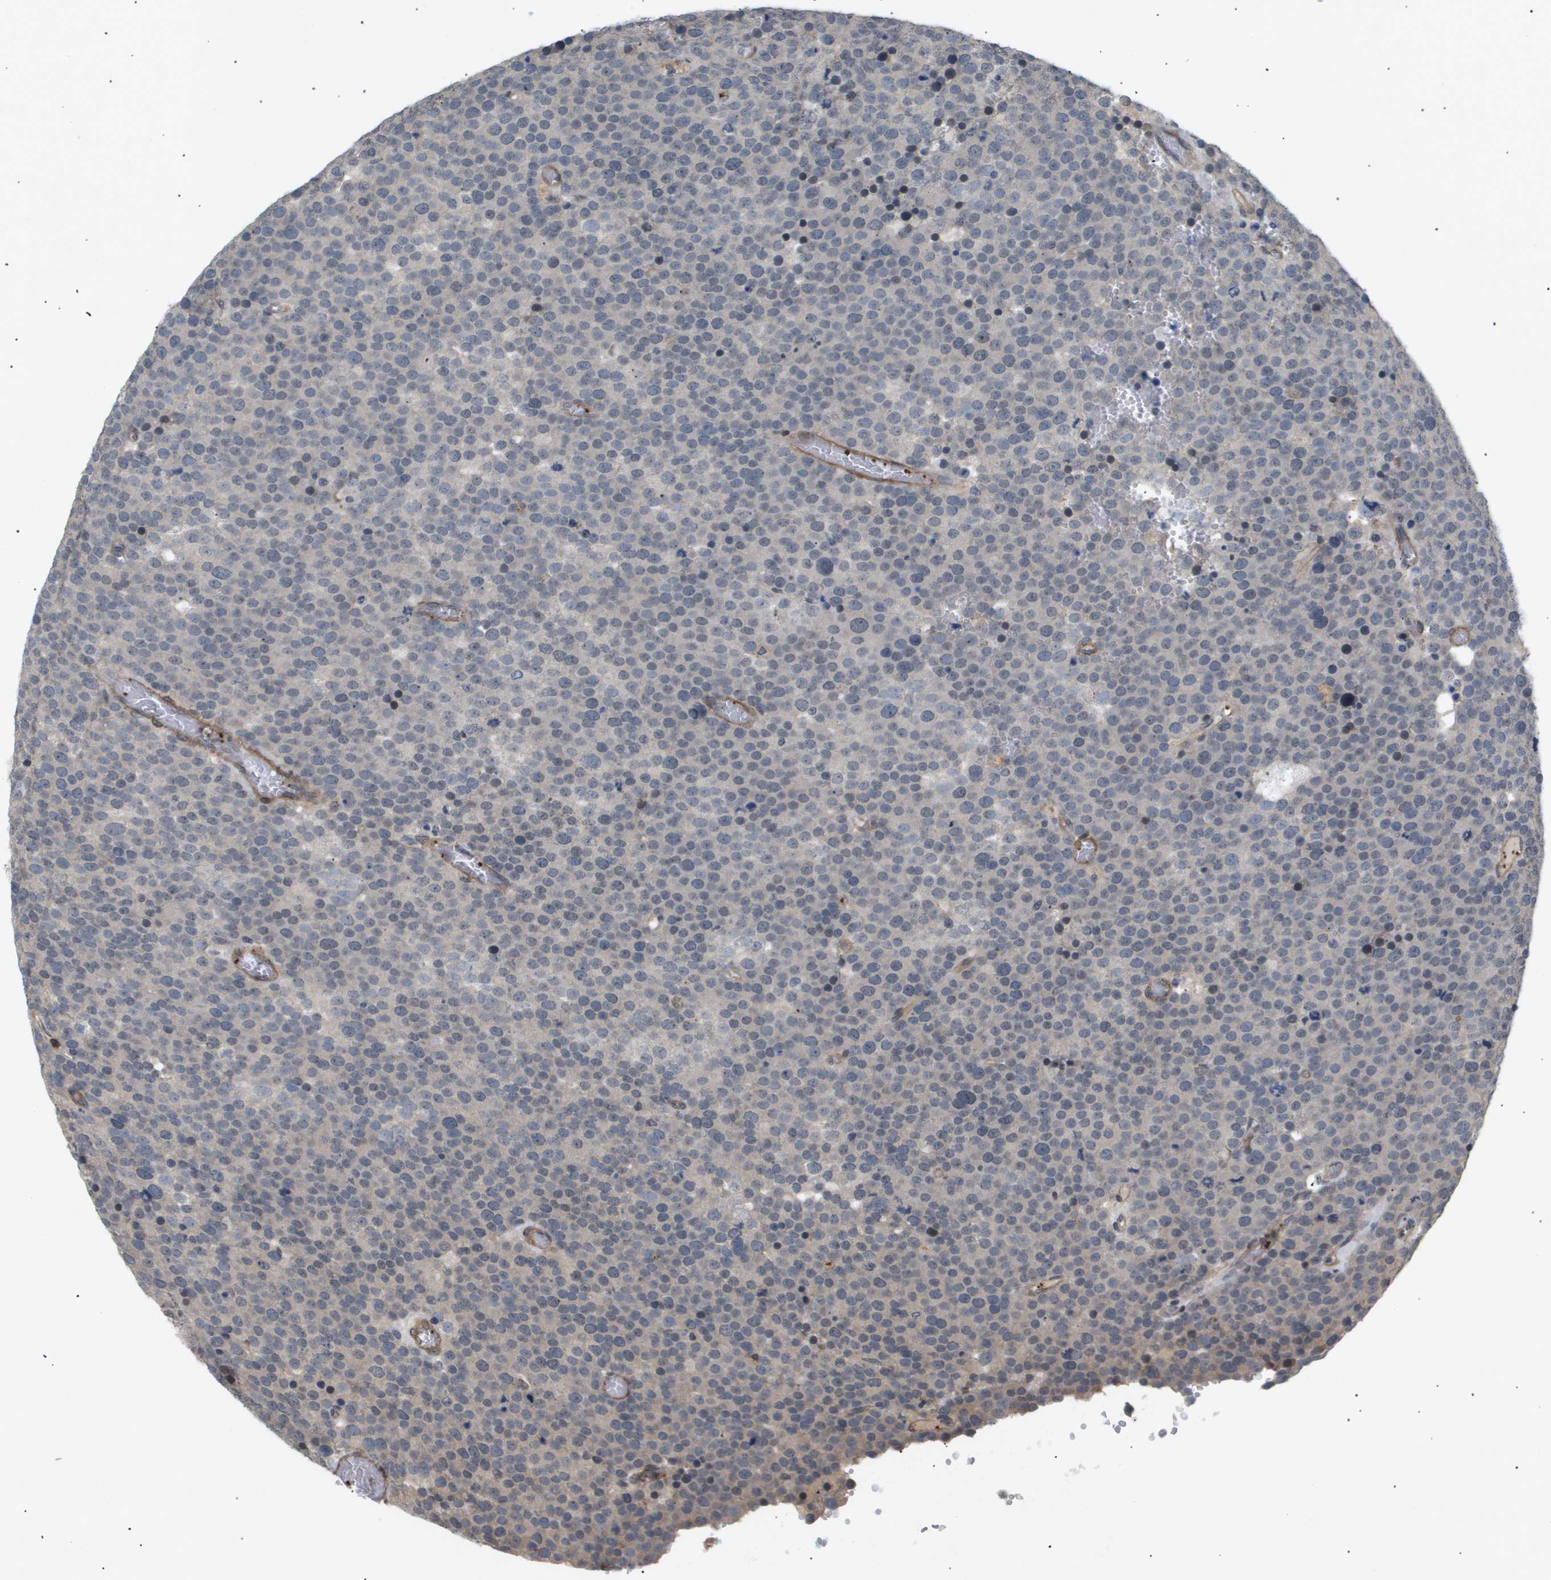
{"staining": {"intensity": "negative", "quantity": "none", "location": "none"}, "tissue": "testis cancer", "cell_type": "Tumor cells", "image_type": "cancer", "snomed": [{"axis": "morphology", "description": "Normal tissue, NOS"}, {"axis": "morphology", "description": "Seminoma, NOS"}, {"axis": "topography", "description": "Testis"}], "caption": "High magnification brightfield microscopy of testis cancer (seminoma) stained with DAB (3,3'-diaminobenzidine) (brown) and counterstained with hematoxylin (blue): tumor cells show no significant expression. The staining is performed using DAB (3,3'-diaminobenzidine) brown chromogen with nuclei counter-stained in using hematoxylin.", "gene": "CORO2B", "patient": {"sex": "male", "age": 71}}